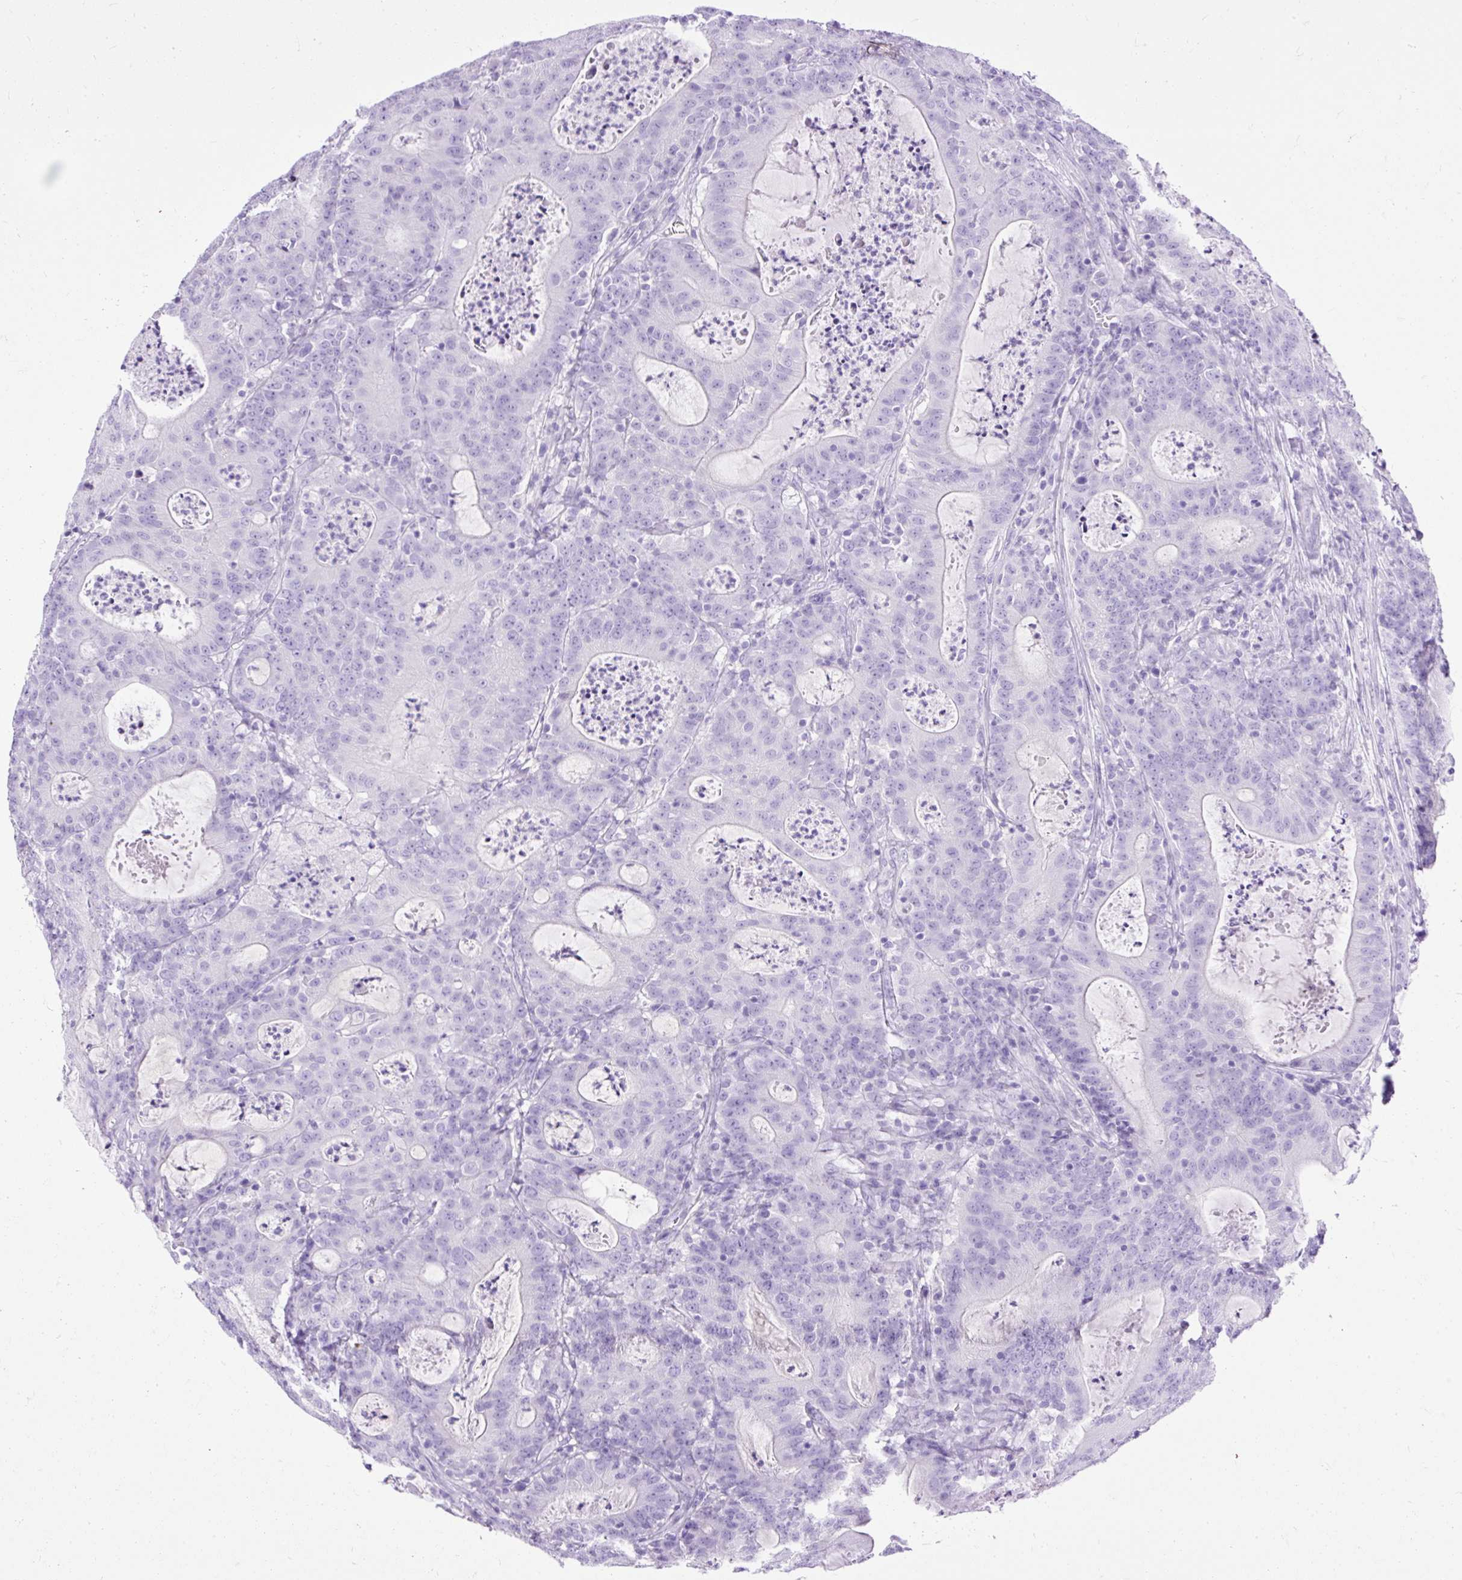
{"staining": {"intensity": "negative", "quantity": "none", "location": "none"}, "tissue": "colorectal cancer", "cell_type": "Tumor cells", "image_type": "cancer", "snomed": [{"axis": "morphology", "description": "Adenocarcinoma, NOS"}, {"axis": "topography", "description": "Colon"}], "caption": "Immunohistochemistry (IHC) histopathology image of colorectal cancer (adenocarcinoma) stained for a protein (brown), which demonstrates no expression in tumor cells.", "gene": "HEY1", "patient": {"sex": "male", "age": 83}}